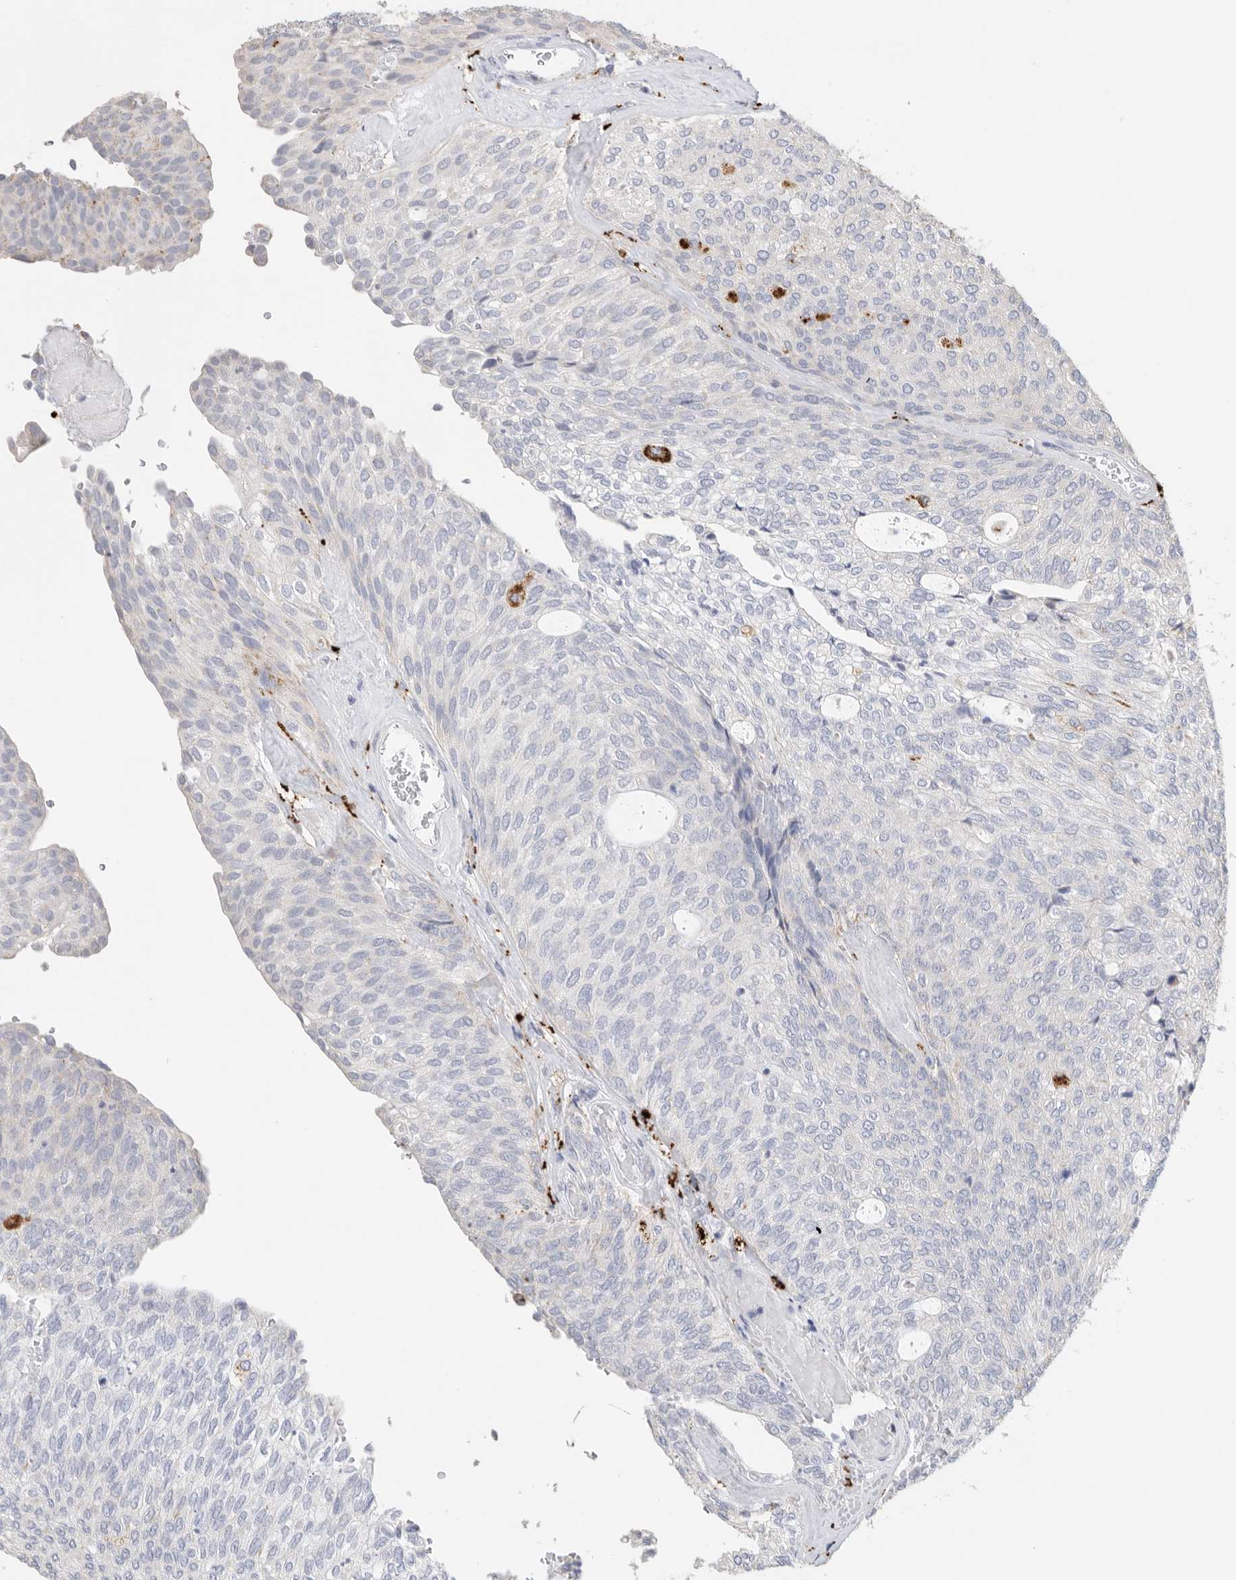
{"staining": {"intensity": "negative", "quantity": "none", "location": "none"}, "tissue": "urothelial cancer", "cell_type": "Tumor cells", "image_type": "cancer", "snomed": [{"axis": "morphology", "description": "Urothelial carcinoma, Low grade"}, {"axis": "topography", "description": "Urinary bladder"}], "caption": "This is an immunohistochemistry micrograph of human low-grade urothelial carcinoma. There is no positivity in tumor cells.", "gene": "GGH", "patient": {"sex": "female", "age": 79}}